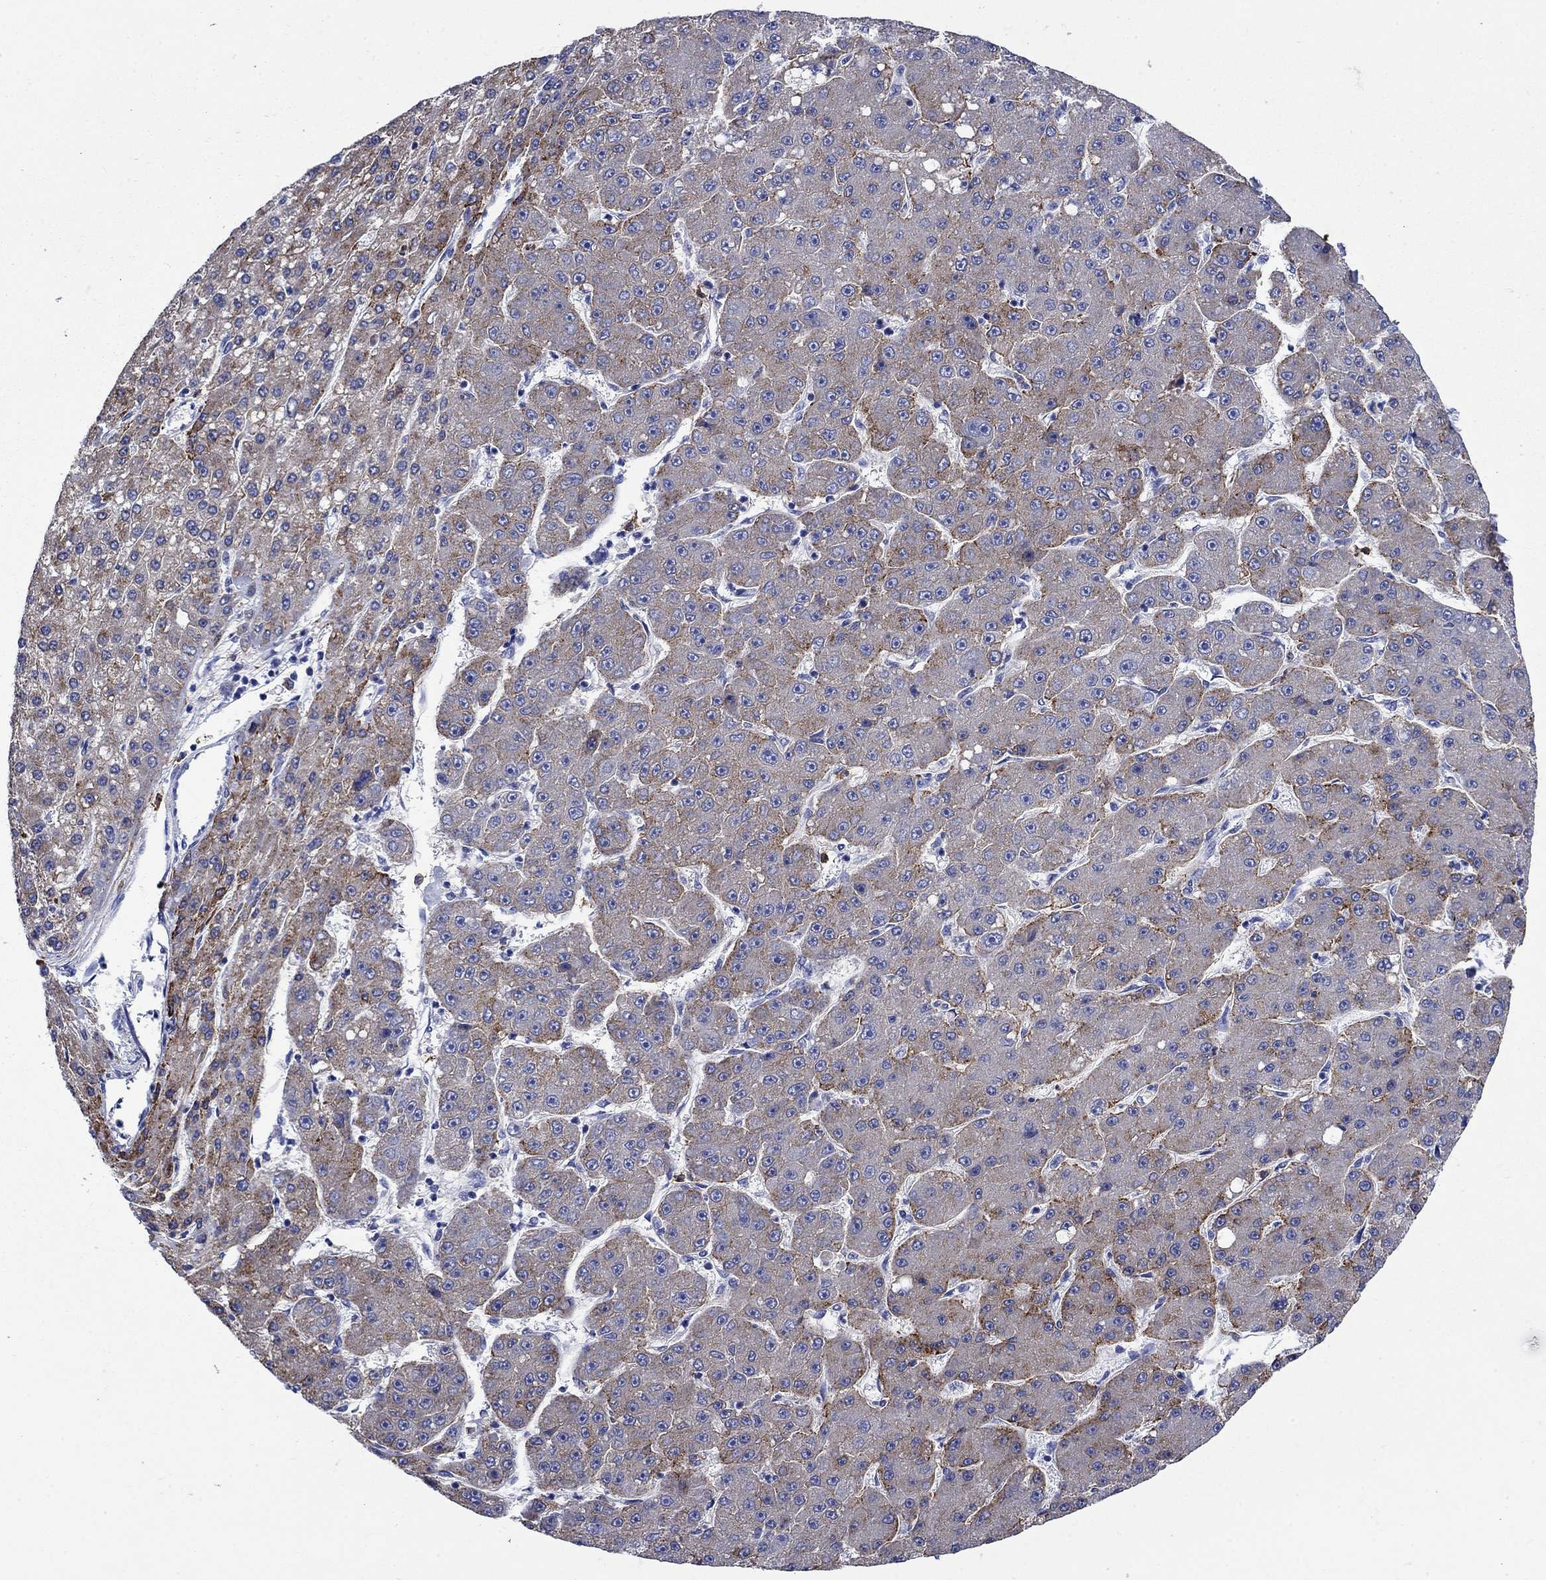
{"staining": {"intensity": "moderate", "quantity": "25%-75%", "location": "cytoplasmic/membranous"}, "tissue": "liver cancer", "cell_type": "Tumor cells", "image_type": "cancer", "snomed": [{"axis": "morphology", "description": "Carcinoma, Hepatocellular, NOS"}, {"axis": "topography", "description": "Liver"}], "caption": "This micrograph exhibits IHC staining of hepatocellular carcinoma (liver), with medium moderate cytoplasmic/membranous positivity in approximately 25%-75% of tumor cells.", "gene": "TFR2", "patient": {"sex": "male", "age": 67}}